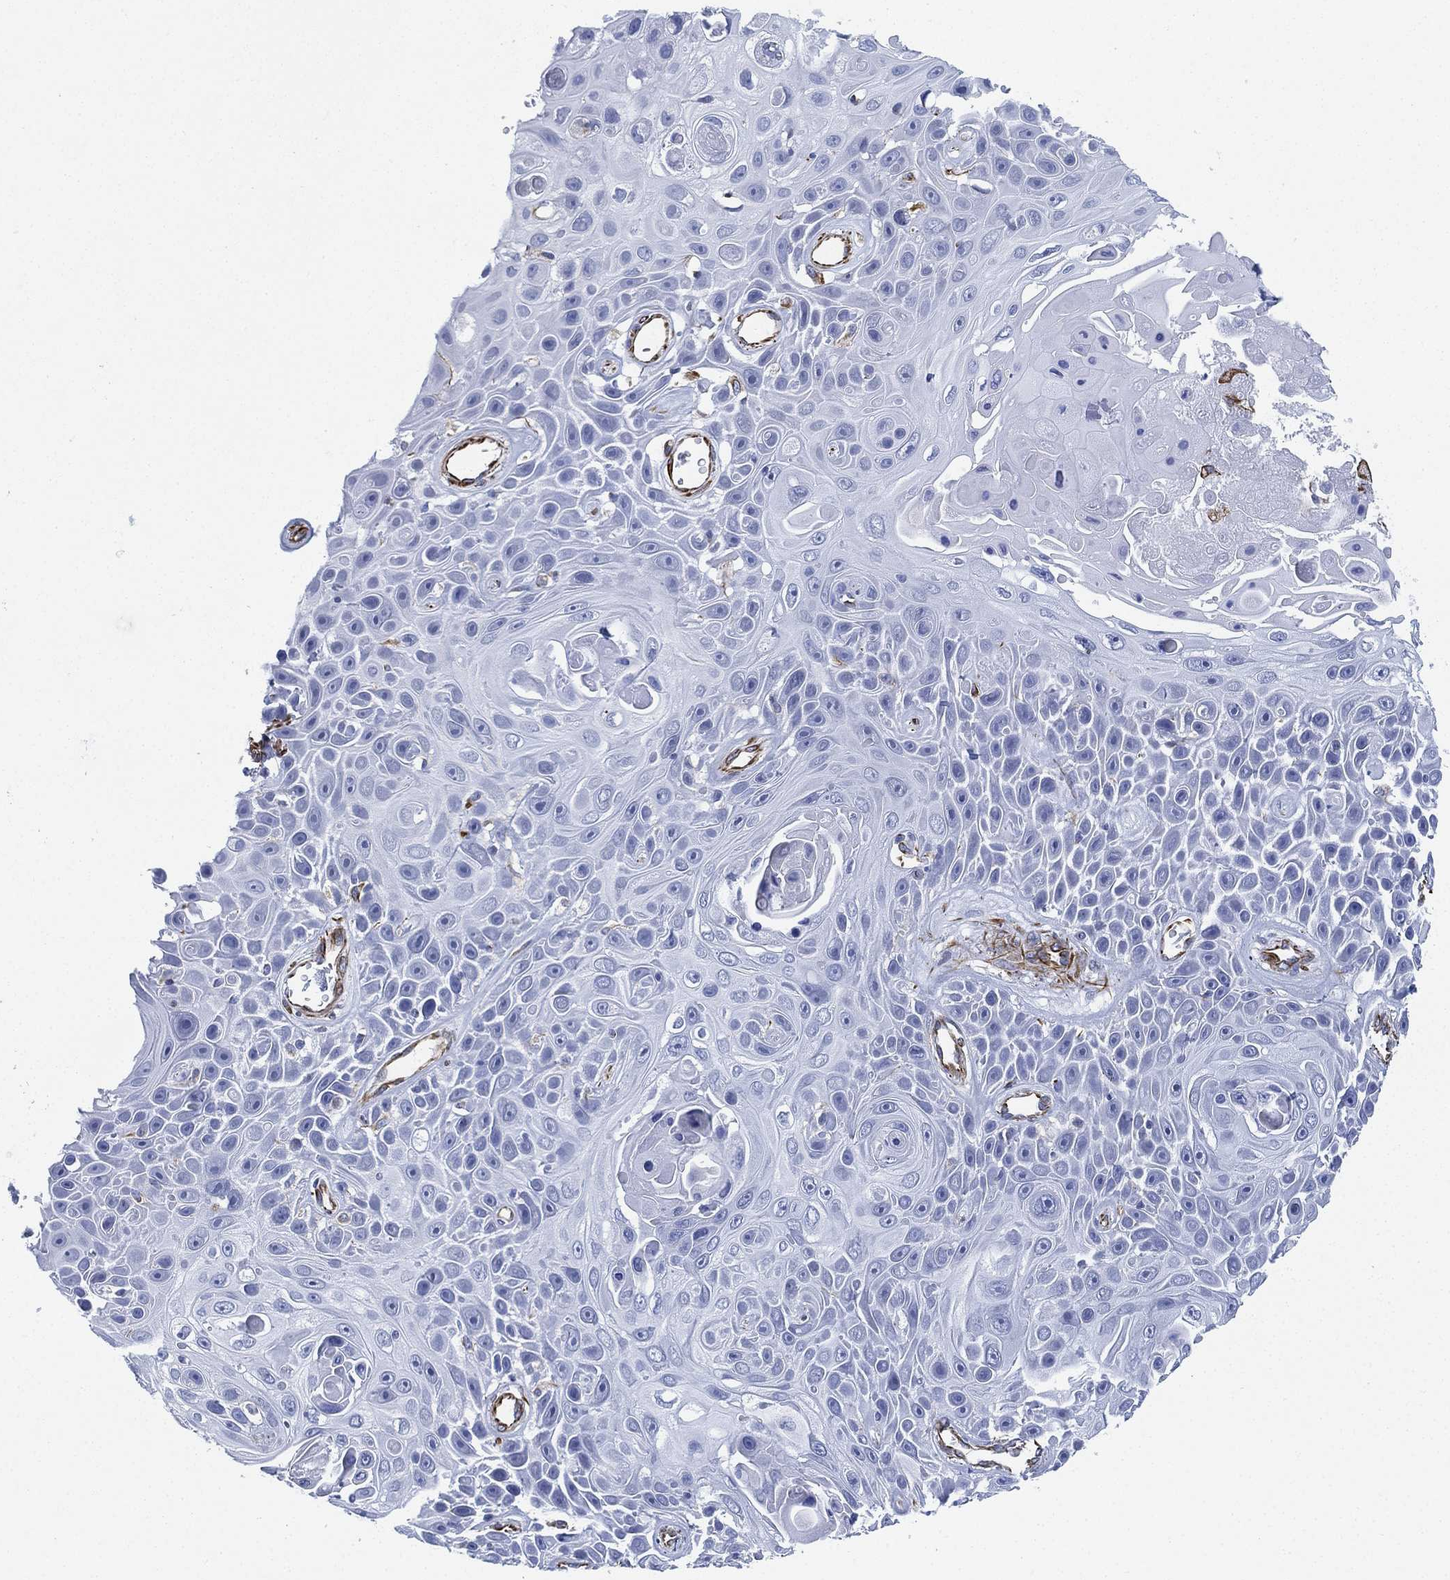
{"staining": {"intensity": "negative", "quantity": "none", "location": "none"}, "tissue": "skin cancer", "cell_type": "Tumor cells", "image_type": "cancer", "snomed": [{"axis": "morphology", "description": "Squamous cell carcinoma, NOS"}, {"axis": "topography", "description": "Skin"}], "caption": "A high-resolution histopathology image shows immunohistochemistry (IHC) staining of skin cancer (squamous cell carcinoma), which demonstrates no significant staining in tumor cells.", "gene": "PSKH2", "patient": {"sex": "male", "age": 82}}